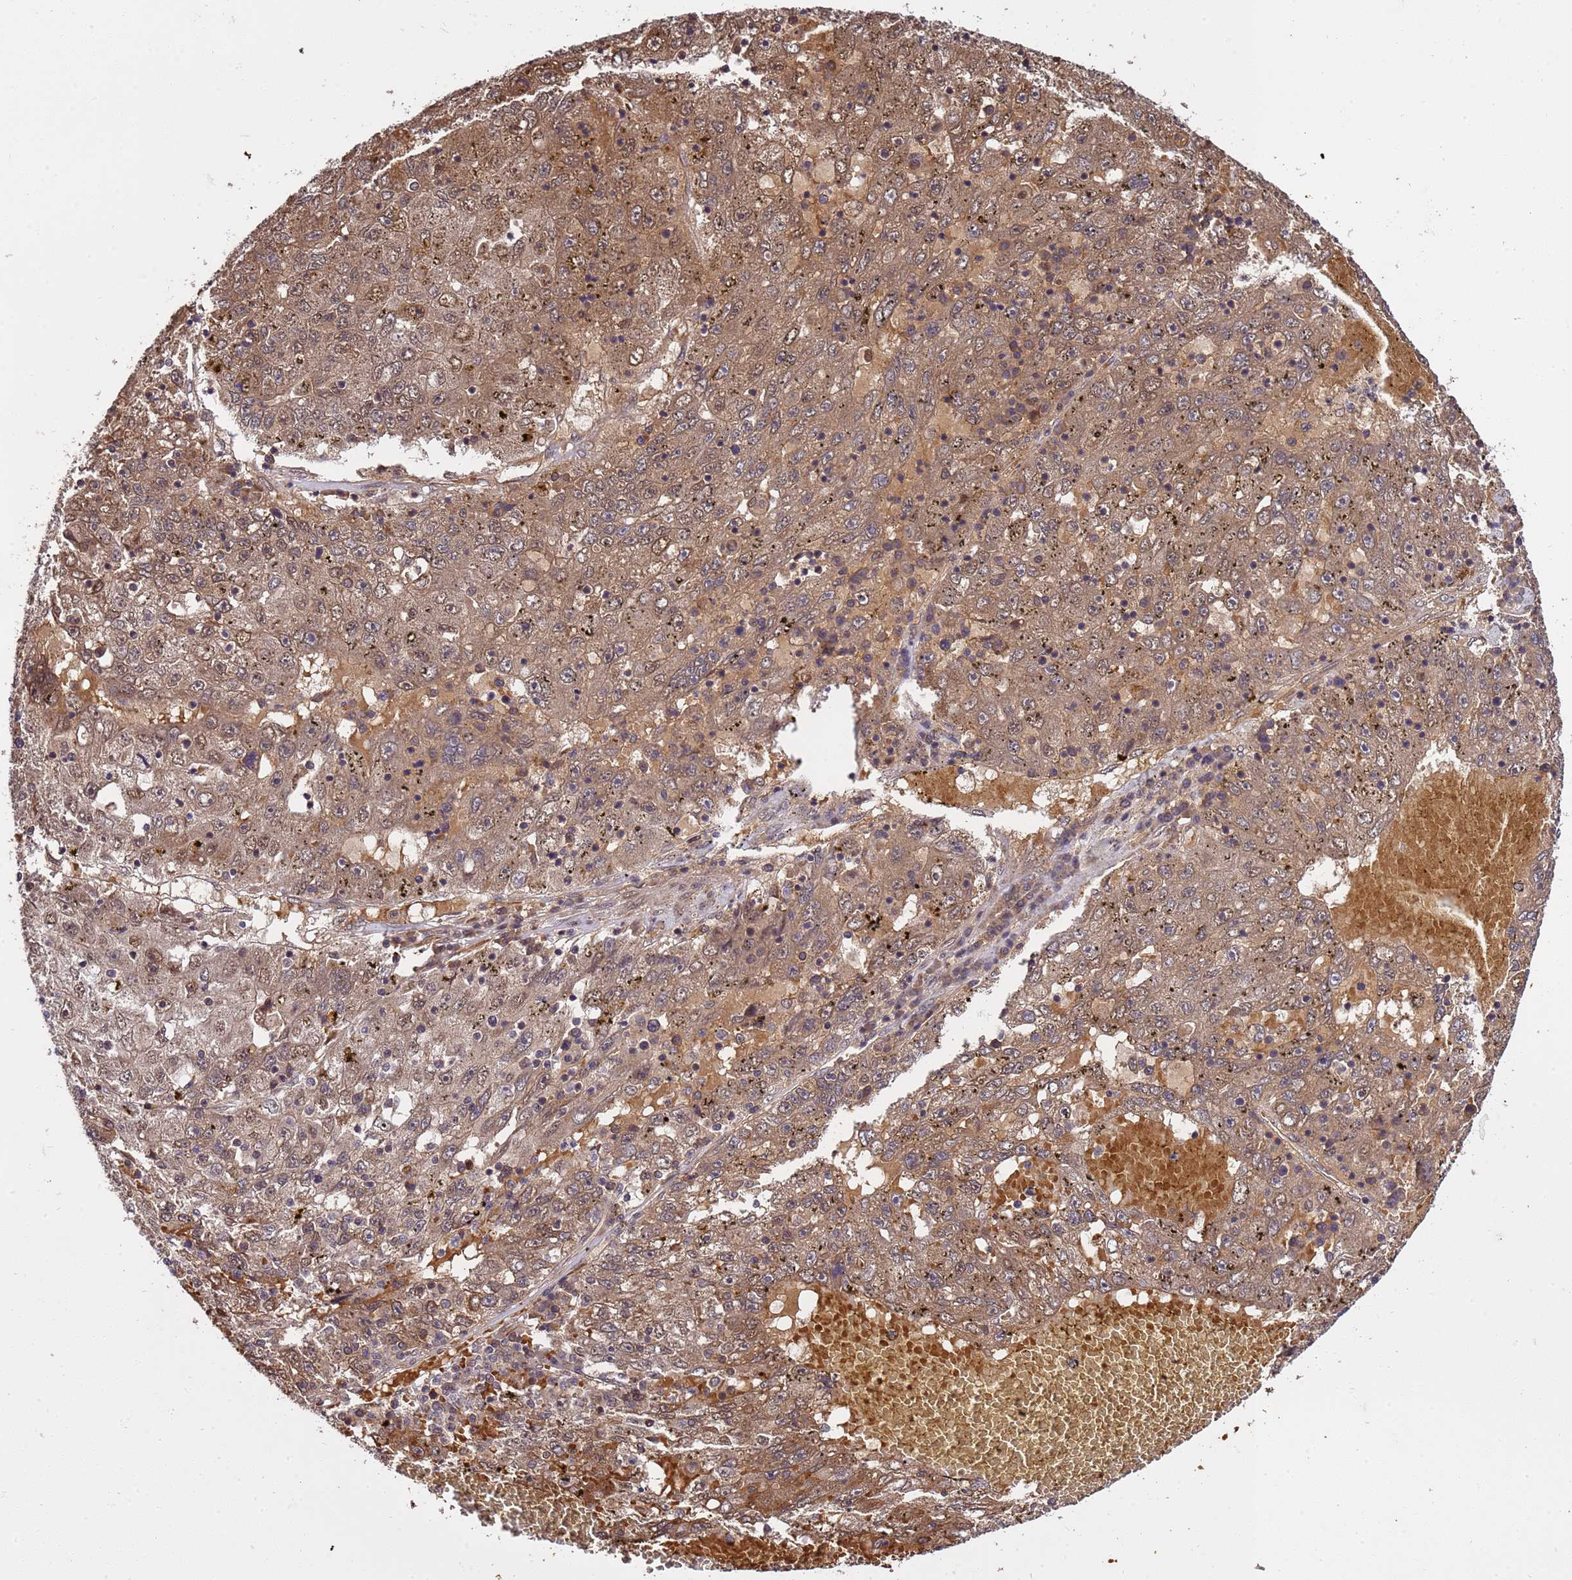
{"staining": {"intensity": "moderate", "quantity": ">75%", "location": "cytoplasmic/membranous,nuclear"}, "tissue": "liver cancer", "cell_type": "Tumor cells", "image_type": "cancer", "snomed": [{"axis": "morphology", "description": "Carcinoma, Hepatocellular, NOS"}, {"axis": "topography", "description": "Liver"}], "caption": "The micrograph displays staining of liver cancer, revealing moderate cytoplasmic/membranous and nuclear protein expression (brown color) within tumor cells.", "gene": "GEN1", "patient": {"sex": "male", "age": 49}}